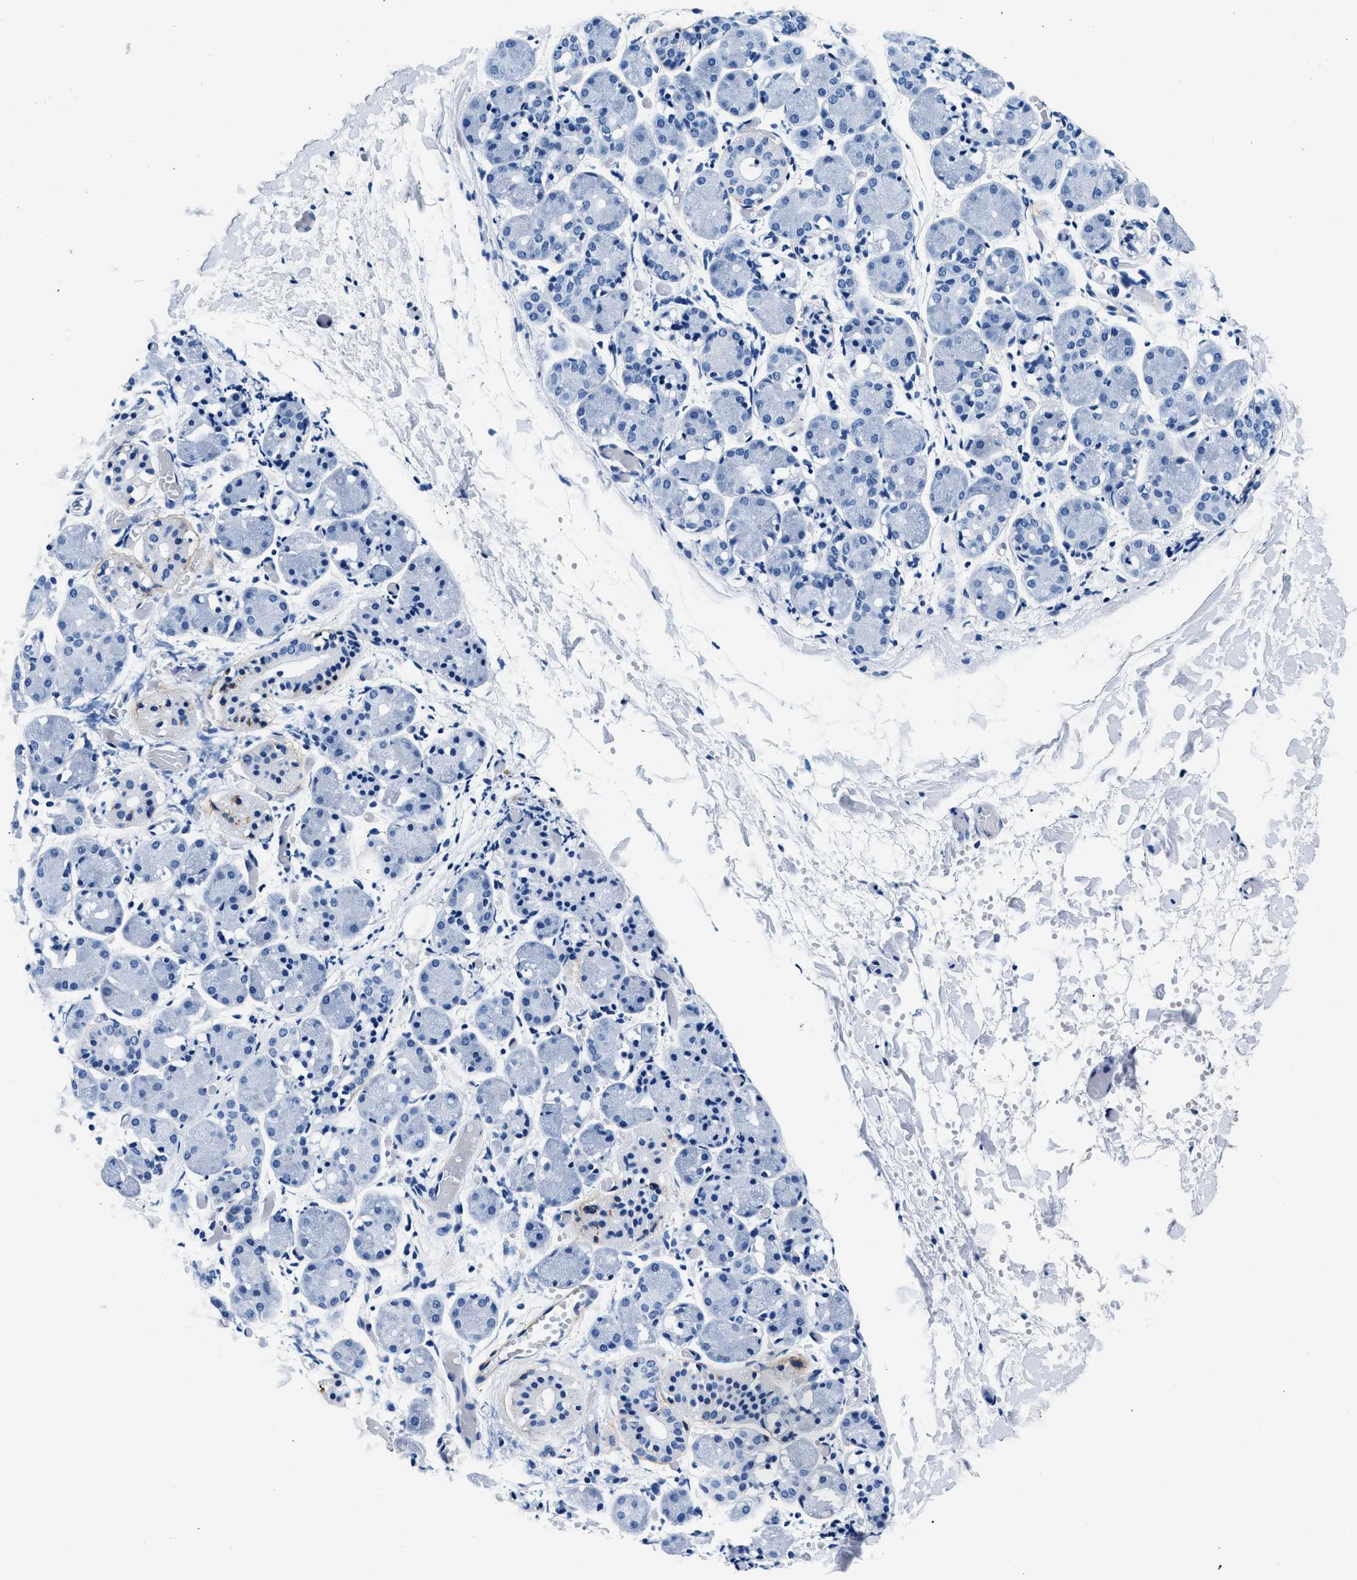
{"staining": {"intensity": "negative", "quantity": "none", "location": "none"}, "tissue": "salivary gland", "cell_type": "Glandular cells", "image_type": "normal", "snomed": [{"axis": "morphology", "description": "Normal tissue, NOS"}, {"axis": "topography", "description": "Salivary gland"}], "caption": "DAB (3,3'-diaminobenzidine) immunohistochemical staining of normal human salivary gland demonstrates no significant positivity in glandular cells. (DAB immunohistochemistry, high magnification).", "gene": "TNR", "patient": {"sex": "female", "age": 24}}